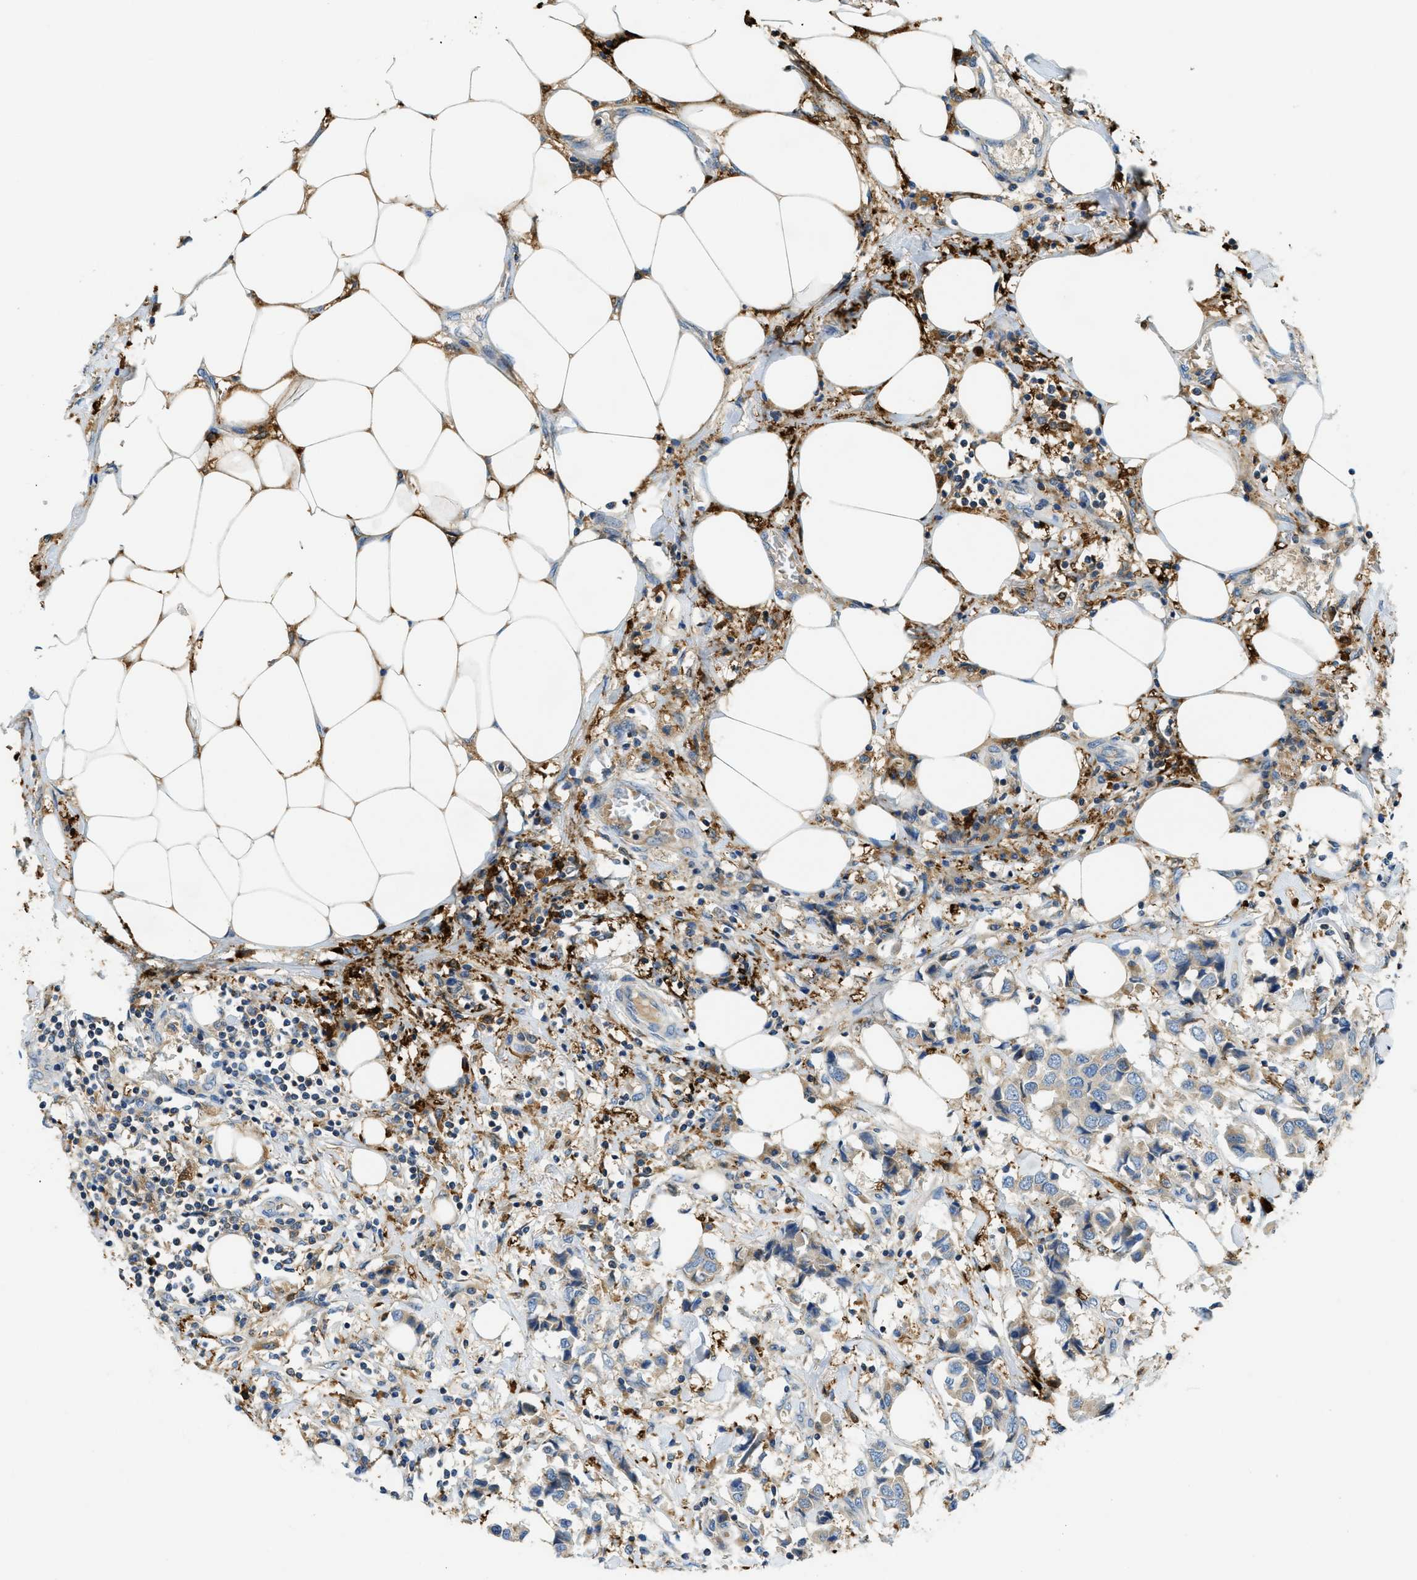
{"staining": {"intensity": "weak", "quantity": "25%-75%", "location": "cytoplasmic/membranous"}, "tissue": "breast cancer", "cell_type": "Tumor cells", "image_type": "cancer", "snomed": [{"axis": "morphology", "description": "Duct carcinoma"}, {"axis": "topography", "description": "Breast"}], "caption": "The image reveals a brown stain indicating the presence of a protein in the cytoplasmic/membranous of tumor cells in breast cancer. (DAB = brown stain, brightfield microscopy at high magnification).", "gene": "RFFL", "patient": {"sex": "female", "age": 80}}